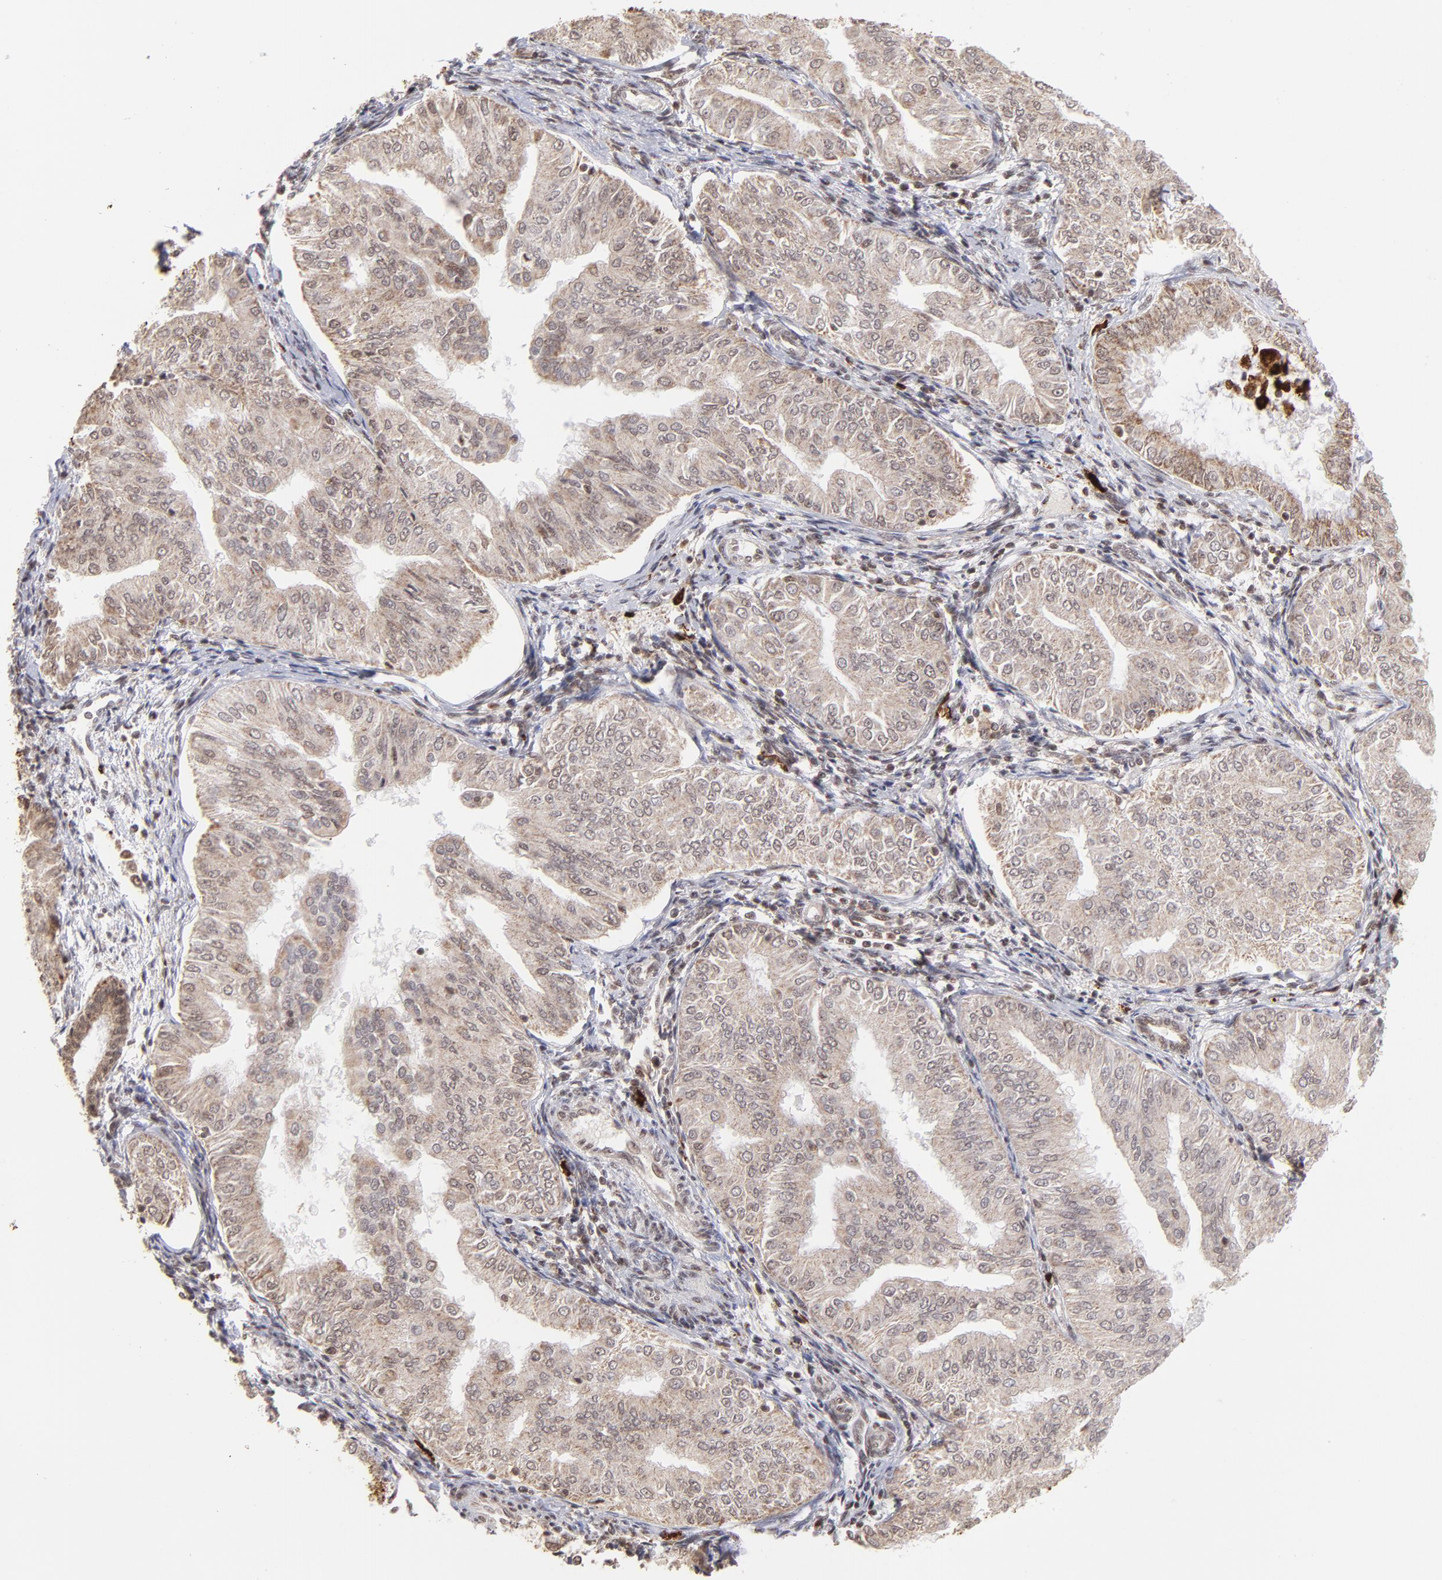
{"staining": {"intensity": "weak", "quantity": ">75%", "location": "cytoplasmic/membranous,nuclear"}, "tissue": "endometrial cancer", "cell_type": "Tumor cells", "image_type": "cancer", "snomed": [{"axis": "morphology", "description": "Adenocarcinoma, NOS"}, {"axis": "topography", "description": "Endometrium"}], "caption": "Weak cytoplasmic/membranous and nuclear expression for a protein is appreciated in about >75% of tumor cells of adenocarcinoma (endometrial) using immunohistochemistry (IHC).", "gene": "ZFX", "patient": {"sex": "female", "age": 53}}